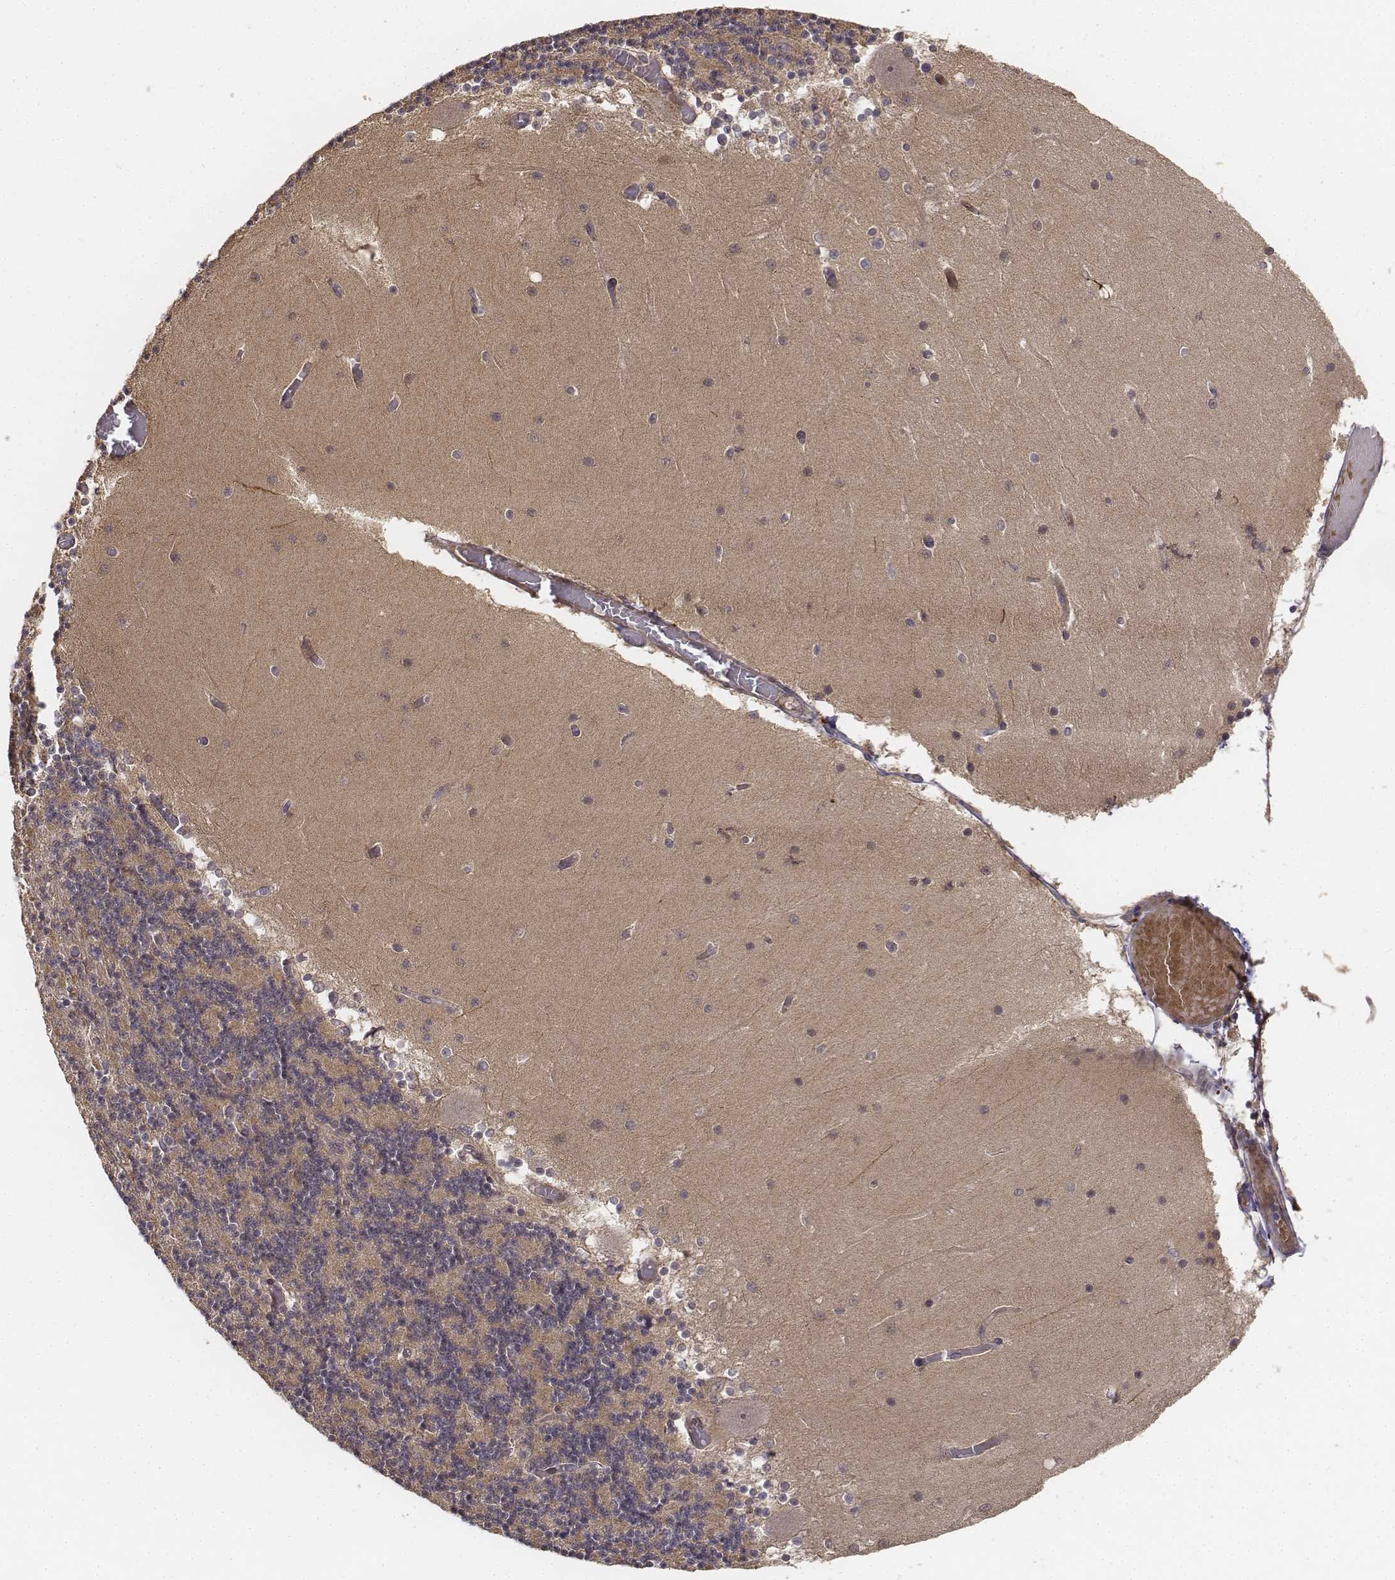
{"staining": {"intensity": "weak", "quantity": ">75%", "location": "cytoplasmic/membranous"}, "tissue": "cerebellum", "cell_type": "Cells in granular layer", "image_type": "normal", "snomed": [{"axis": "morphology", "description": "Normal tissue, NOS"}, {"axis": "topography", "description": "Cerebellum"}], "caption": "Protein analysis of benign cerebellum reveals weak cytoplasmic/membranous expression in about >75% of cells in granular layer. (Stains: DAB (3,3'-diaminobenzidine) in brown, nuclei in blue, Microscopy: brightfield microscopy at high magnification).", "gene": "FBXO21", "patient": {"sex": "female", "age": 28}}